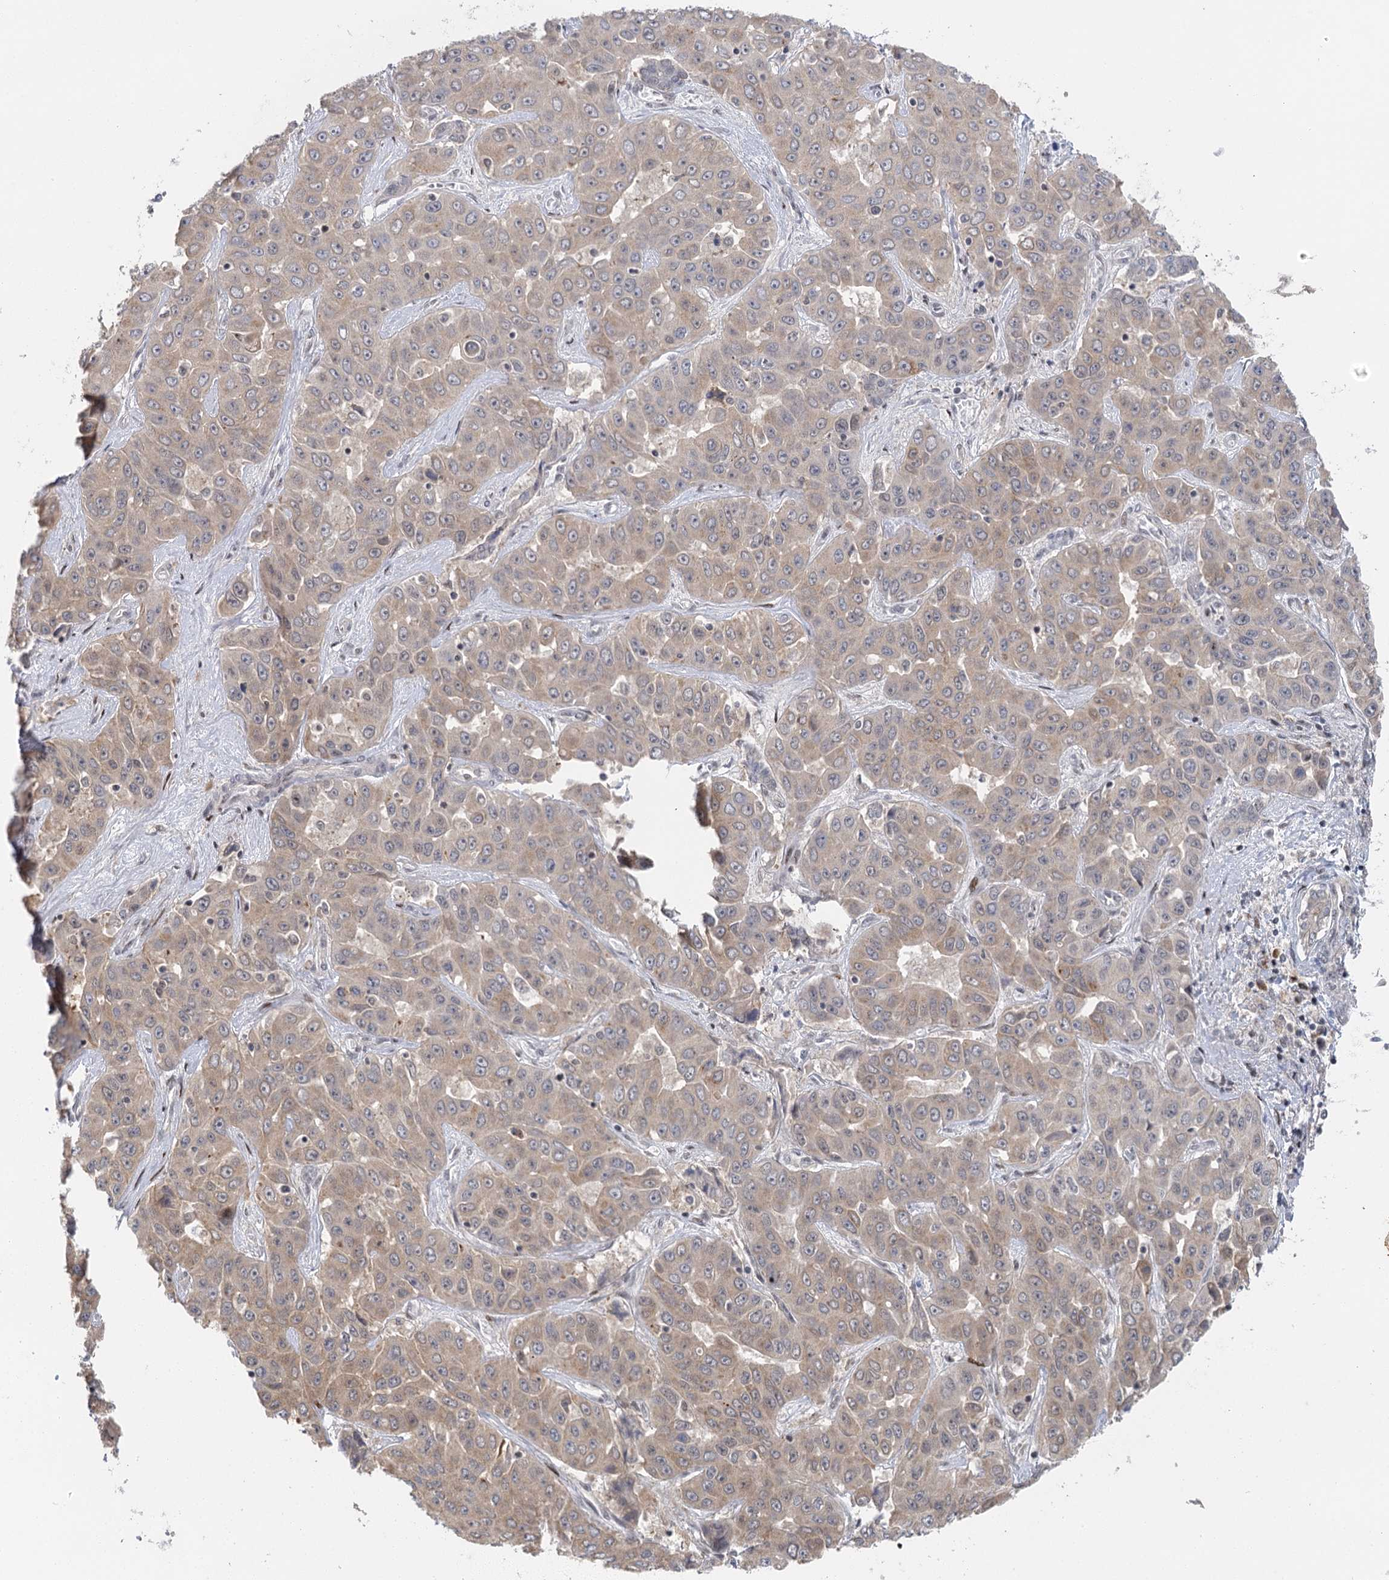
{"staining": {"intensity": "weak", "quantity": "25%-75%", "location": "cytoplasmic/membranous"}, "tissue": "liver cancer", "cell_type": "Tumor cells", "image_type": "cancer", "snomed": [{"axis": "morphology", "description": "Cholangiocarcinoma"}, {"axis": "topography", "description": "Liver"}], "caption": "Immunohistochemistry (IHC) image of neoplastic tissue: cholangiocarcinoma (liver) stained using IHC displays low levels of weak protein expression localized specifically in the cytoplasmic/membranous of tumor cells, appearing as a cytoplasmic/membranous brown color.", "gene": "IL11RA", "patient": {"sex": "female", "age": 52}}